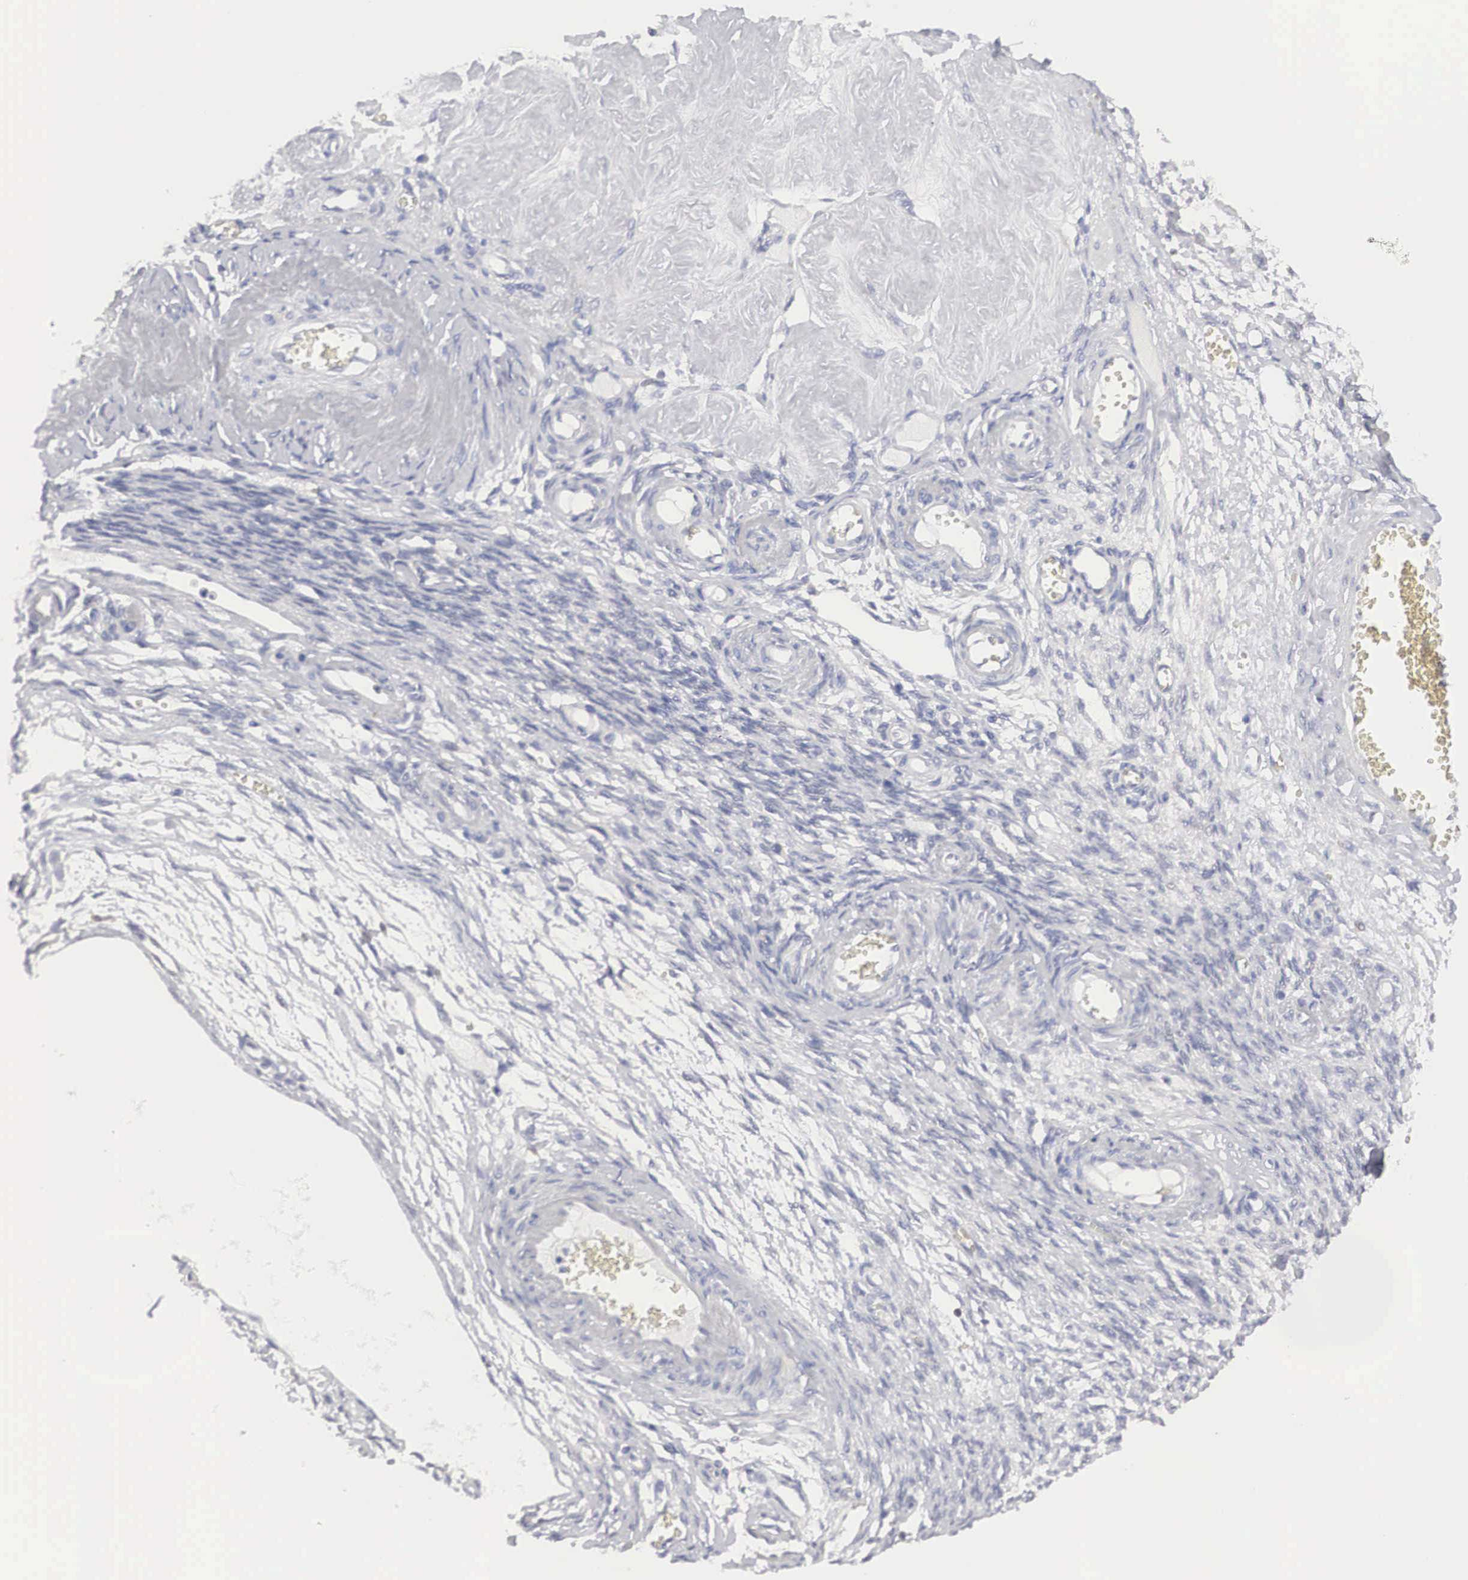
{"staining": {"intensity": "negative", "quantity": "none", "location": "none"}, "tissue": "ovarian cancer", "cell_type": "Tumor cells", "image_type": "cancer", "snomed": [{"axis": "morphology", "description": "Cystadenocarcinoma, mucinous, NOS"}, {"axis": "topography", "description": "Ovary"}], "caption": "DAB immunohistochemical staining of ovarian cancer reveals no significant staining in tumor cells.", "gene": "HMOX1", "patient": {"sex": "female", "age": 57}}